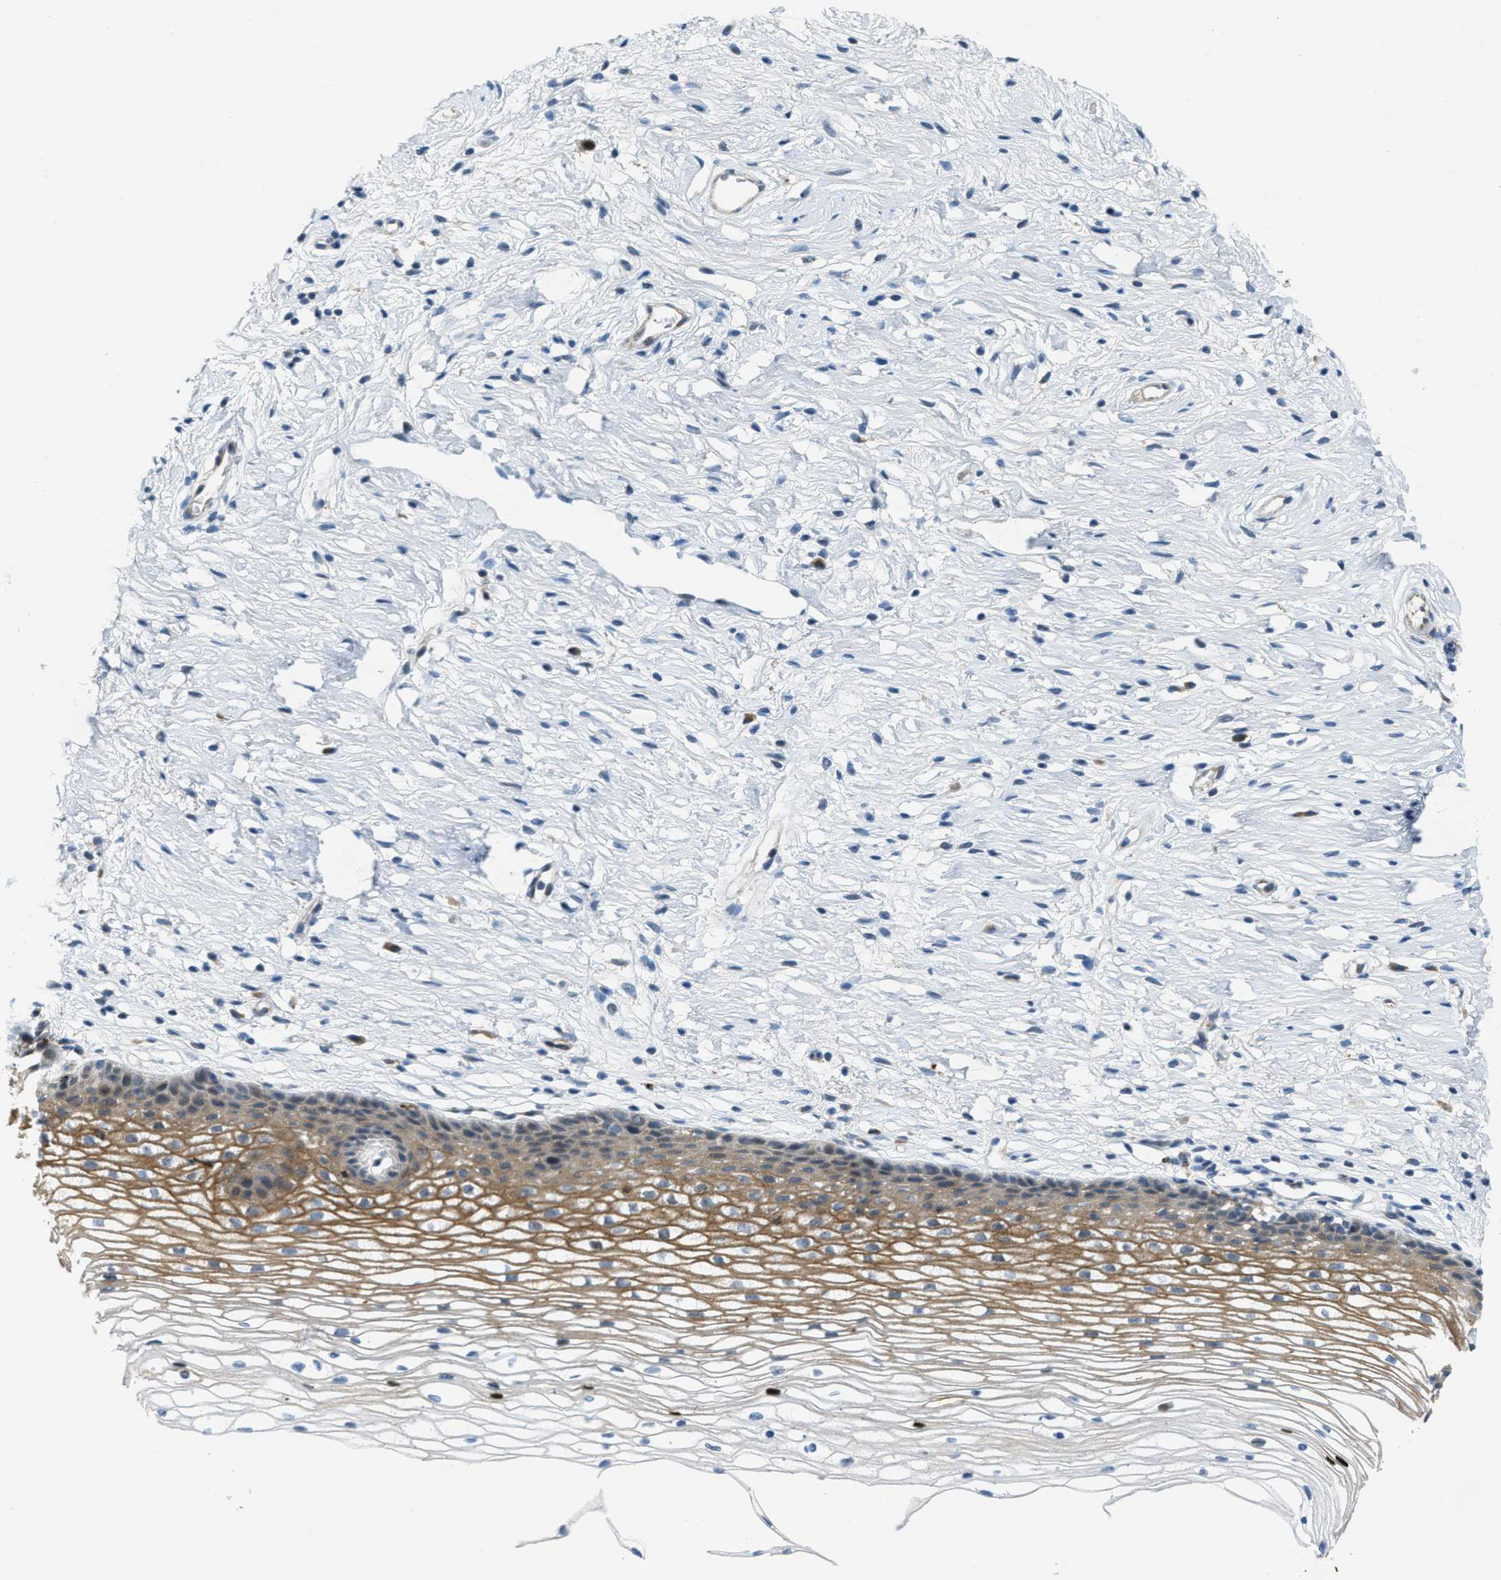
{"staining": {"intensity": "weak", "quantity": "<25%", "location": "cytoplasmic/membranous"}, "tissue": "cervix", "cell_type": "Glandular cells", "image_type": "normal", "snomed": [{"axis": "morphology", "description": "Normal tissue, NOS"}, {"axis": "topography", "description": "Cervix"}], "caption": "Unremarkable cervix was stained to show a protein in brown. There is no significant staining in glandular cells. (DAB (3,3'-diaminobenzidine) immunohistochemistry (IHC), high magnification).", "gene": "KLHDC10", "patient": {"sex": "female", "age": 77}}